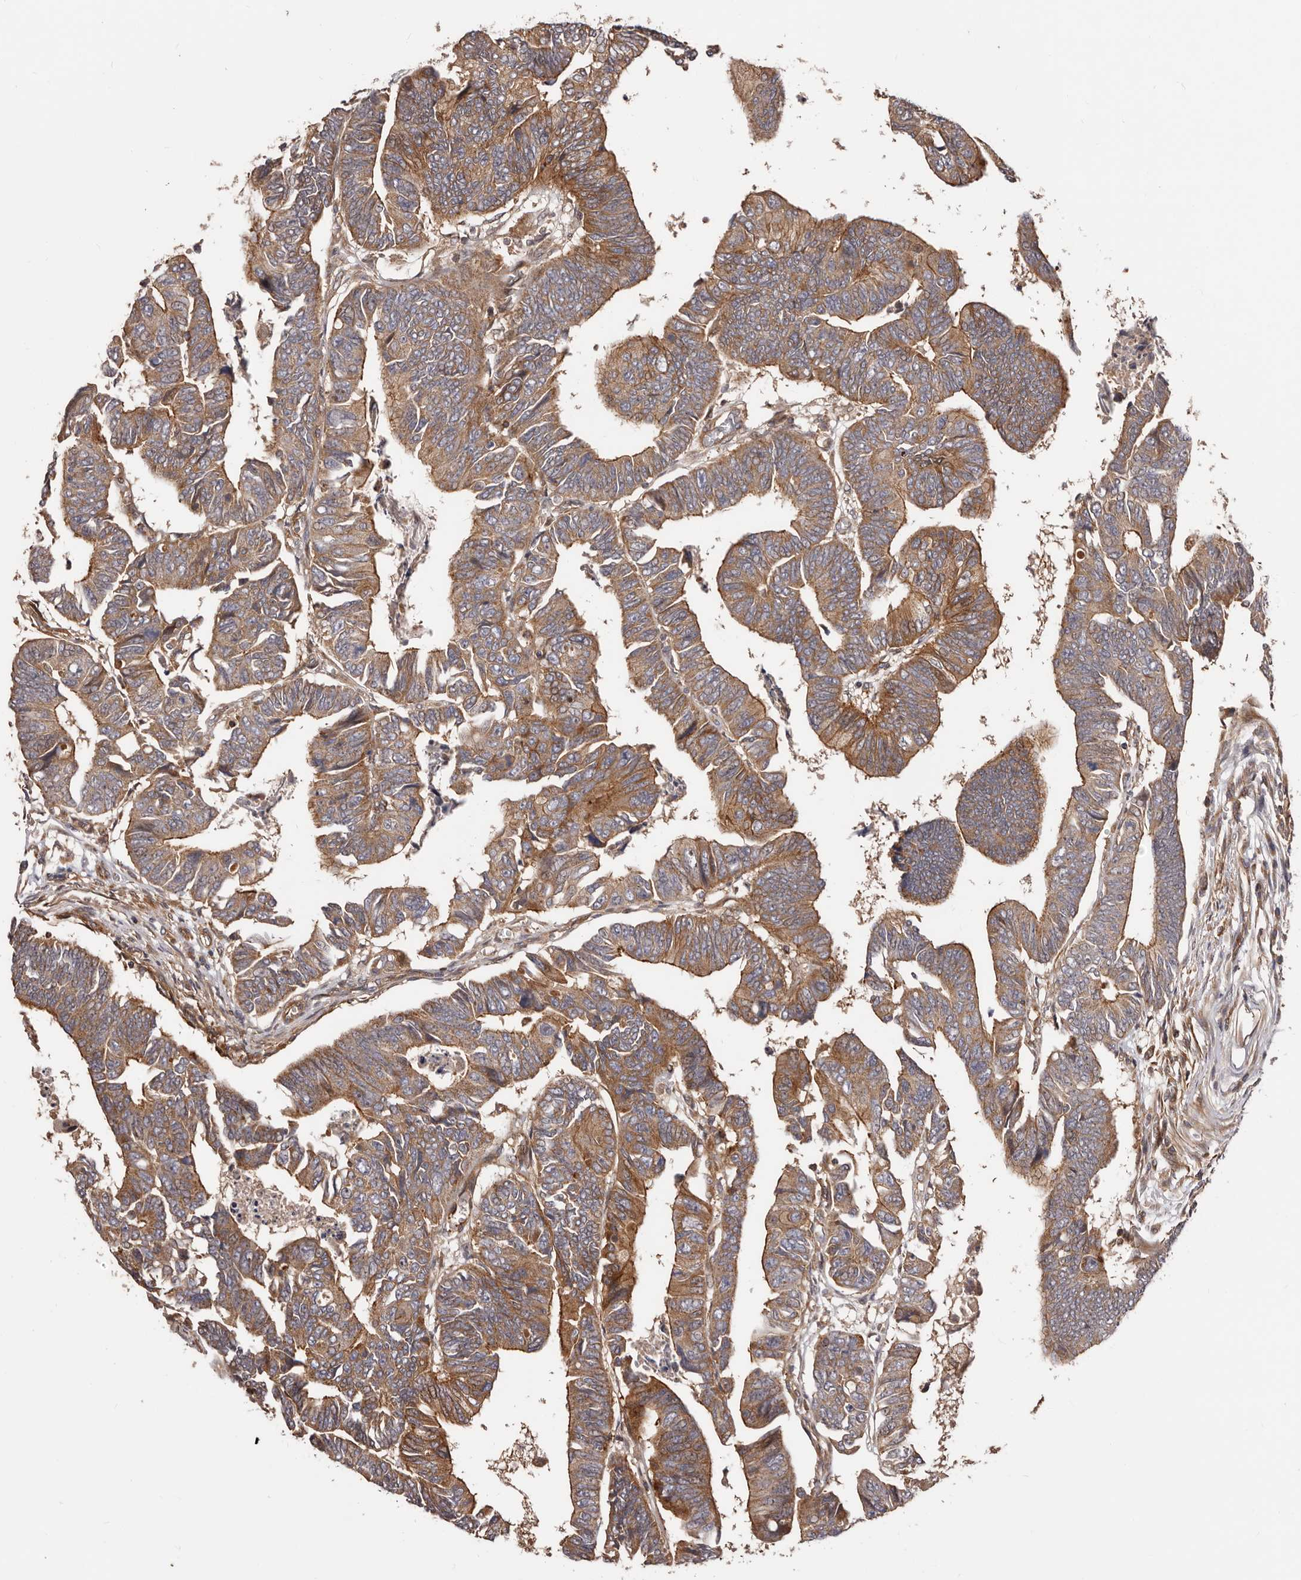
{"staining": {"intensity": "moderate", "quantity": ">75%", "location": "cytoplasmic/membranous"}, "tissue": "colorectal cancer", "cell_type": "Tumor cells", "image_type": "cancer", "snomed": [{"axis": "morphology", "description": "Adenocarcinoma, NOS"}, {"axis": "topography", "description": "Rectum"}], "caption": "A histopathology image showing moderate cytoplasmic/membranous expression in approximately >75% of tumor cells in colorectal cancer, as visualized by brown immunohistochemical staining.", "gene": "GTPBP1", "patient": {"sex": "female", "age": 65}}